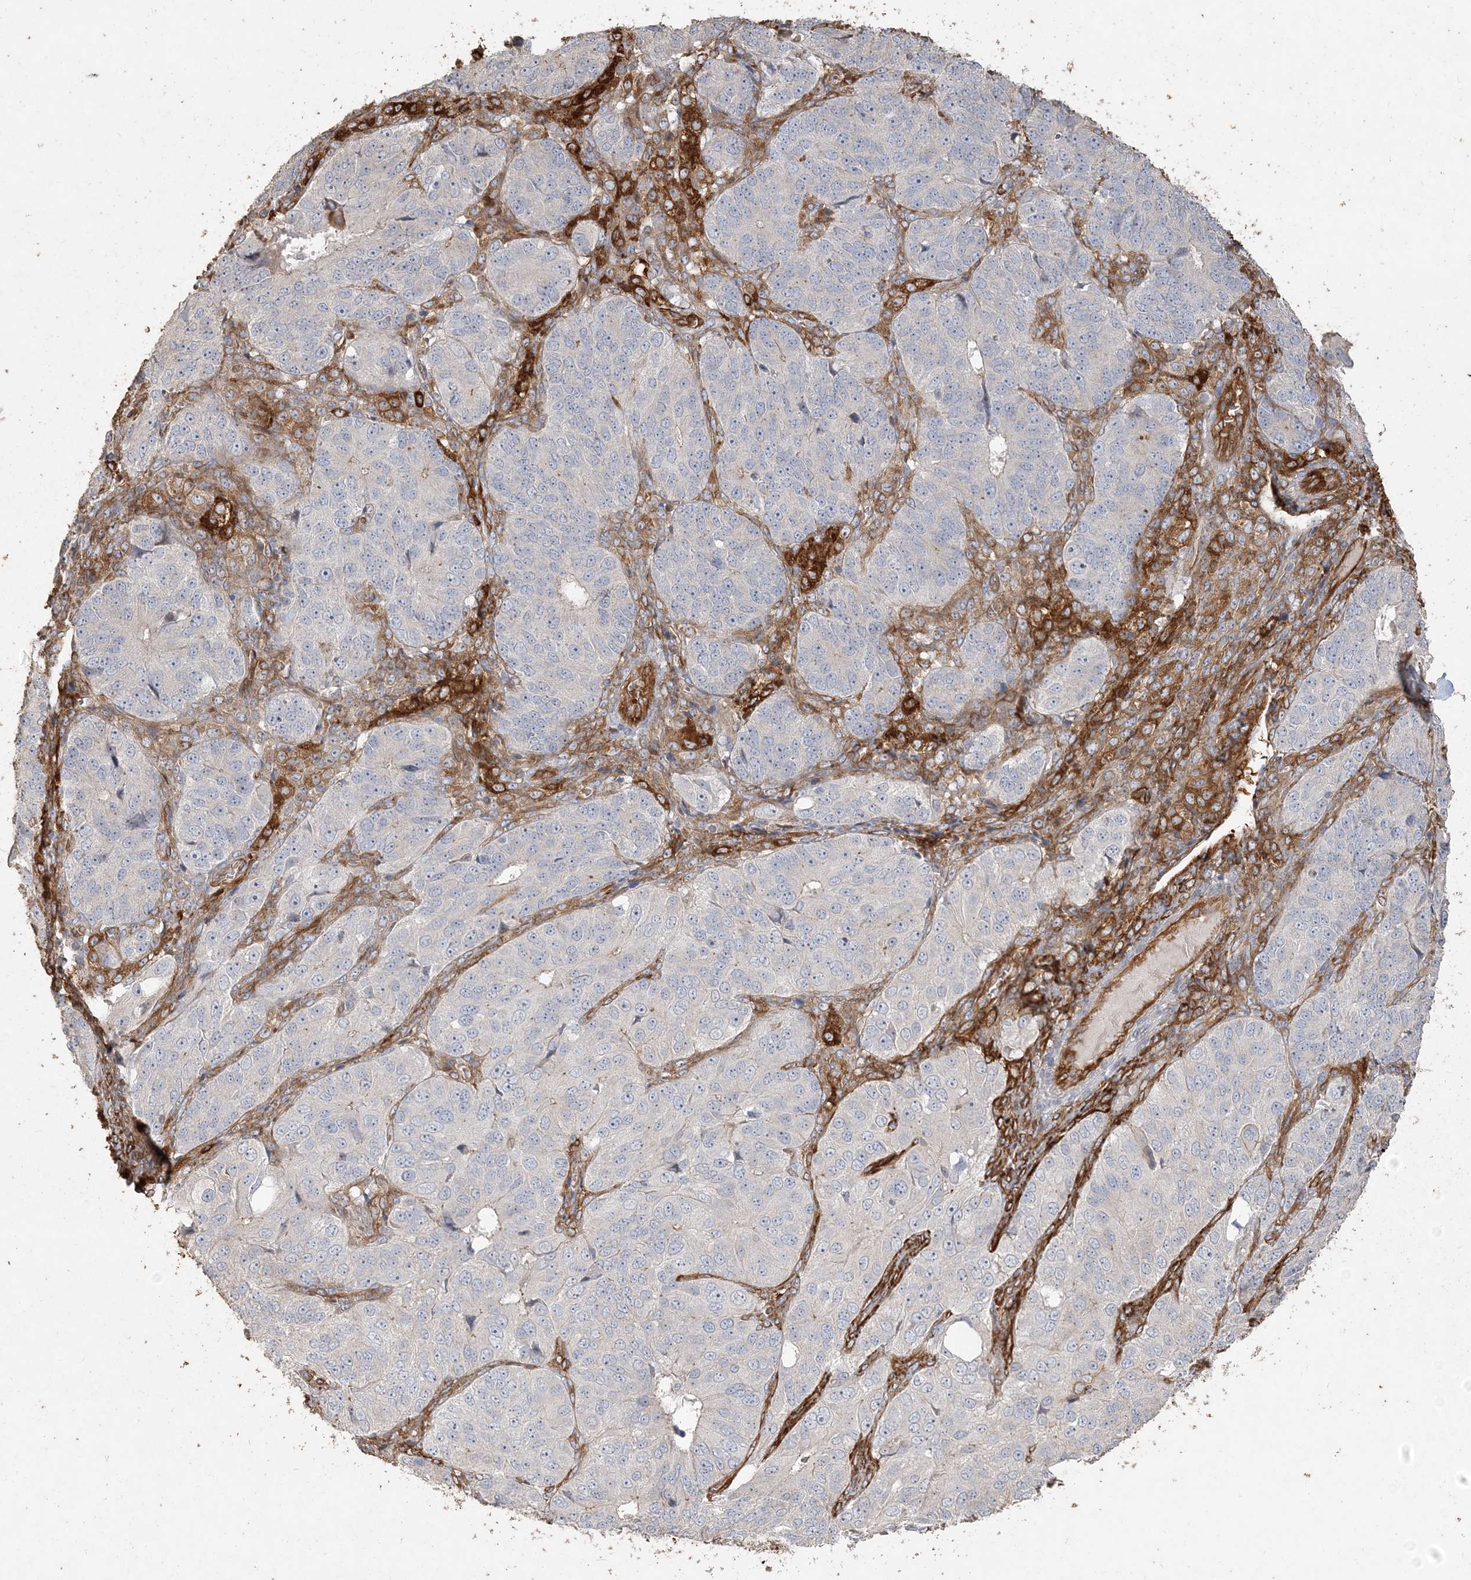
{"staining": {"intensity": "negative", "quantity": "none", "location": "none"}, "tissue": "ovarian cancer", "cell_type": "Tumor cells", "image_type": "cancer", "snomed": [{"axis": "morphology", "description": "Carcinoma, endometroid"}, {"axis": "topography", "description": "Ovary"}], "caption": "High power microscopy micrograph of an immunohistochemistry (IHC) image of ovarian endometroid carcinoma, revealing no significant staining in tumor cells.", "gene": "RNF145", "patient": {"sex": "female", "age": 51}}